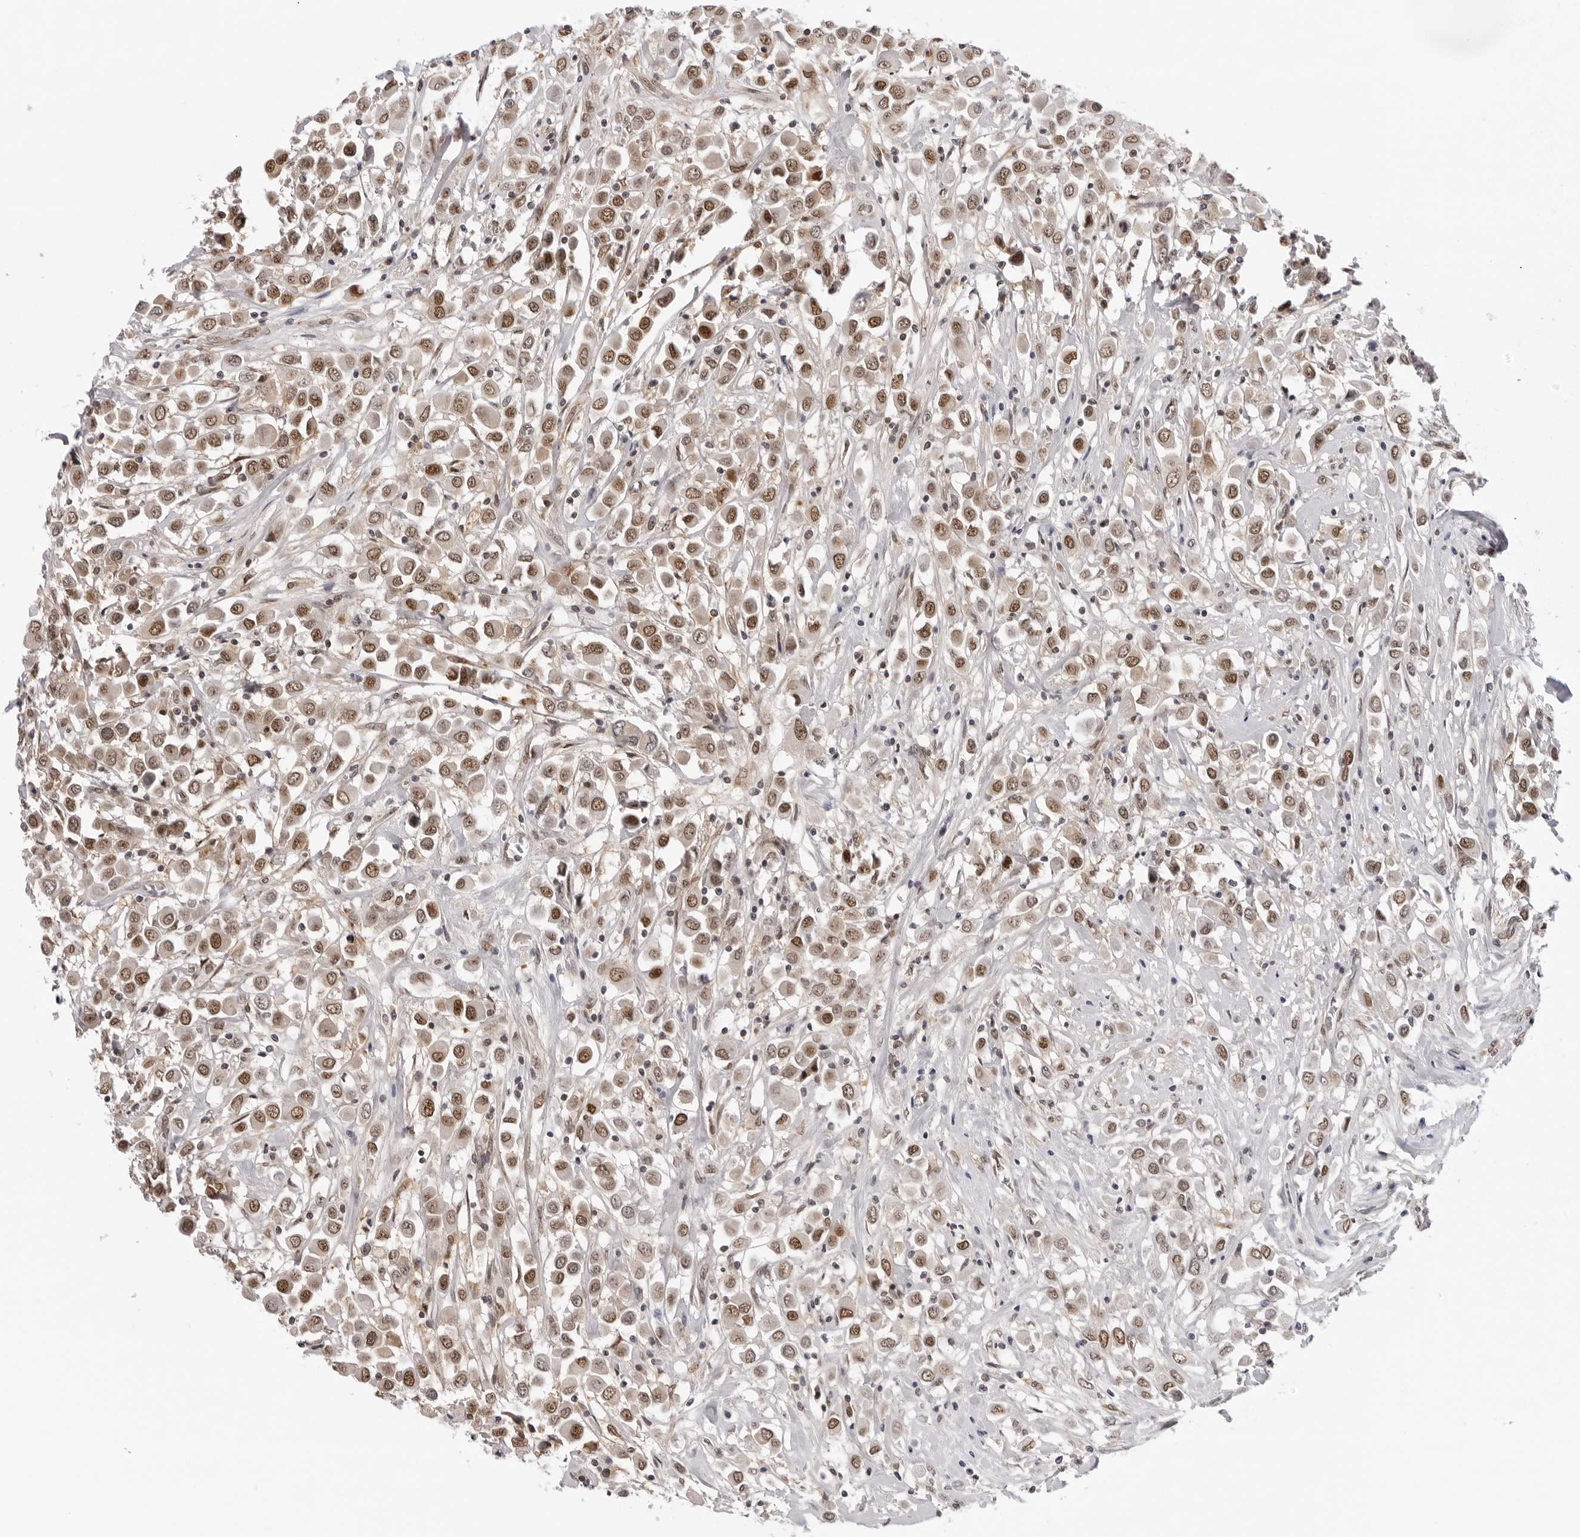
{"staining": {"intensity": "moderate", "quantity": ">75%", "location": "nuclear"}, "tissue": "breast cancer", "cell_type": "Tumor cells", "image_type": "cancer", "snomed": [{"axis": "morphology", "description": "Duct carcinoma"}, {"axis": "topography", "description": "Breast"}], "caption": "An image of breast invasive ductal carcinoma stained for a protein reveals moderate nuclear brown staining in tumor cells.", "gene": "WDR77", "patient": {"sex": "female", "age": 61}}